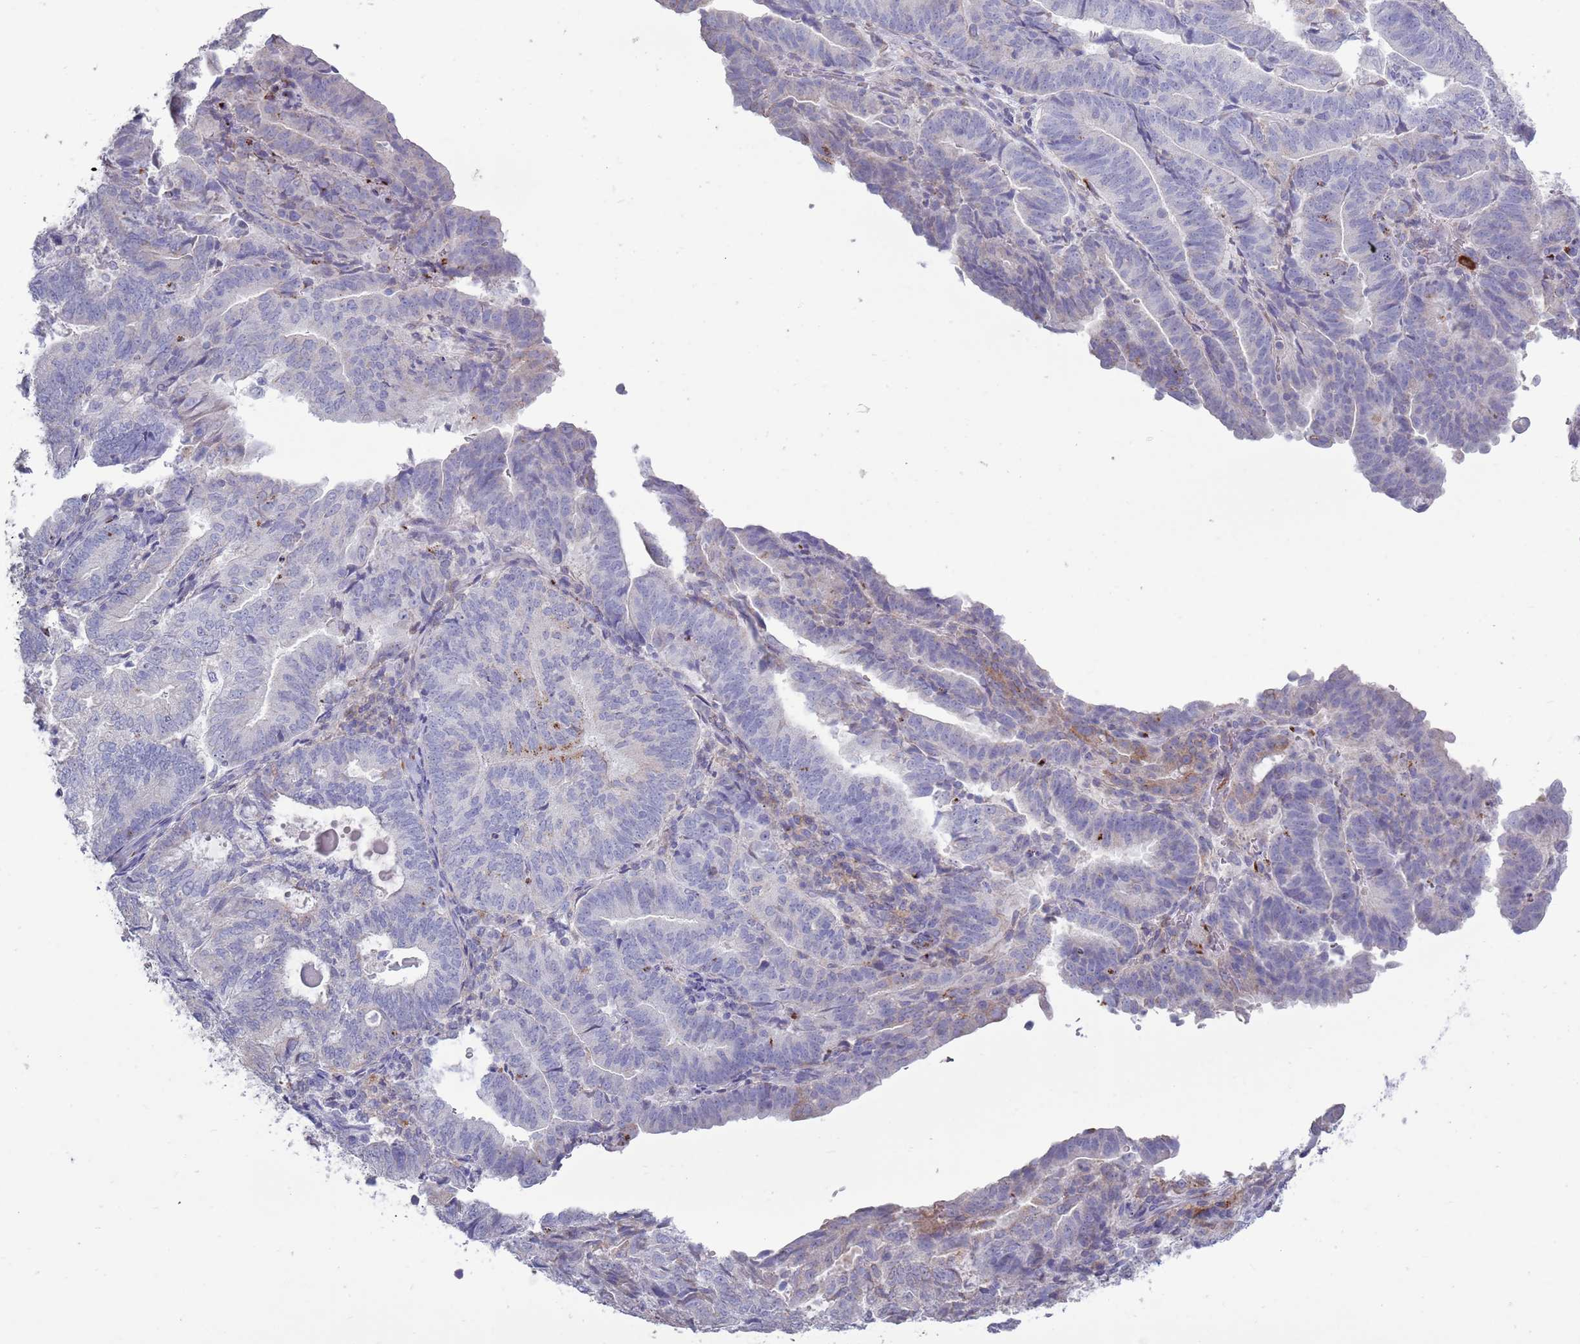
{"staining": {"intensity": "weak", "quantity": "<25%", "location": "cytoplasmic/membranous"}, "tissue": "endometrial cancer", "cell_type": "Tumor cells", "image_type": "cancer", "snomed": [{"axis": "morphology", "description": "Adenocarcinoma, NOS"}, {"axis": "topography", "description": "Endometrium"}], "caption": "This is a histopathology image of immunohistochemistry (IHC) staining of adenocarcinoma (endometrial), which shows no expression in tumor cells.", "gene": "ACSBG1", "patient": {"sex": "female", "age": 70}}